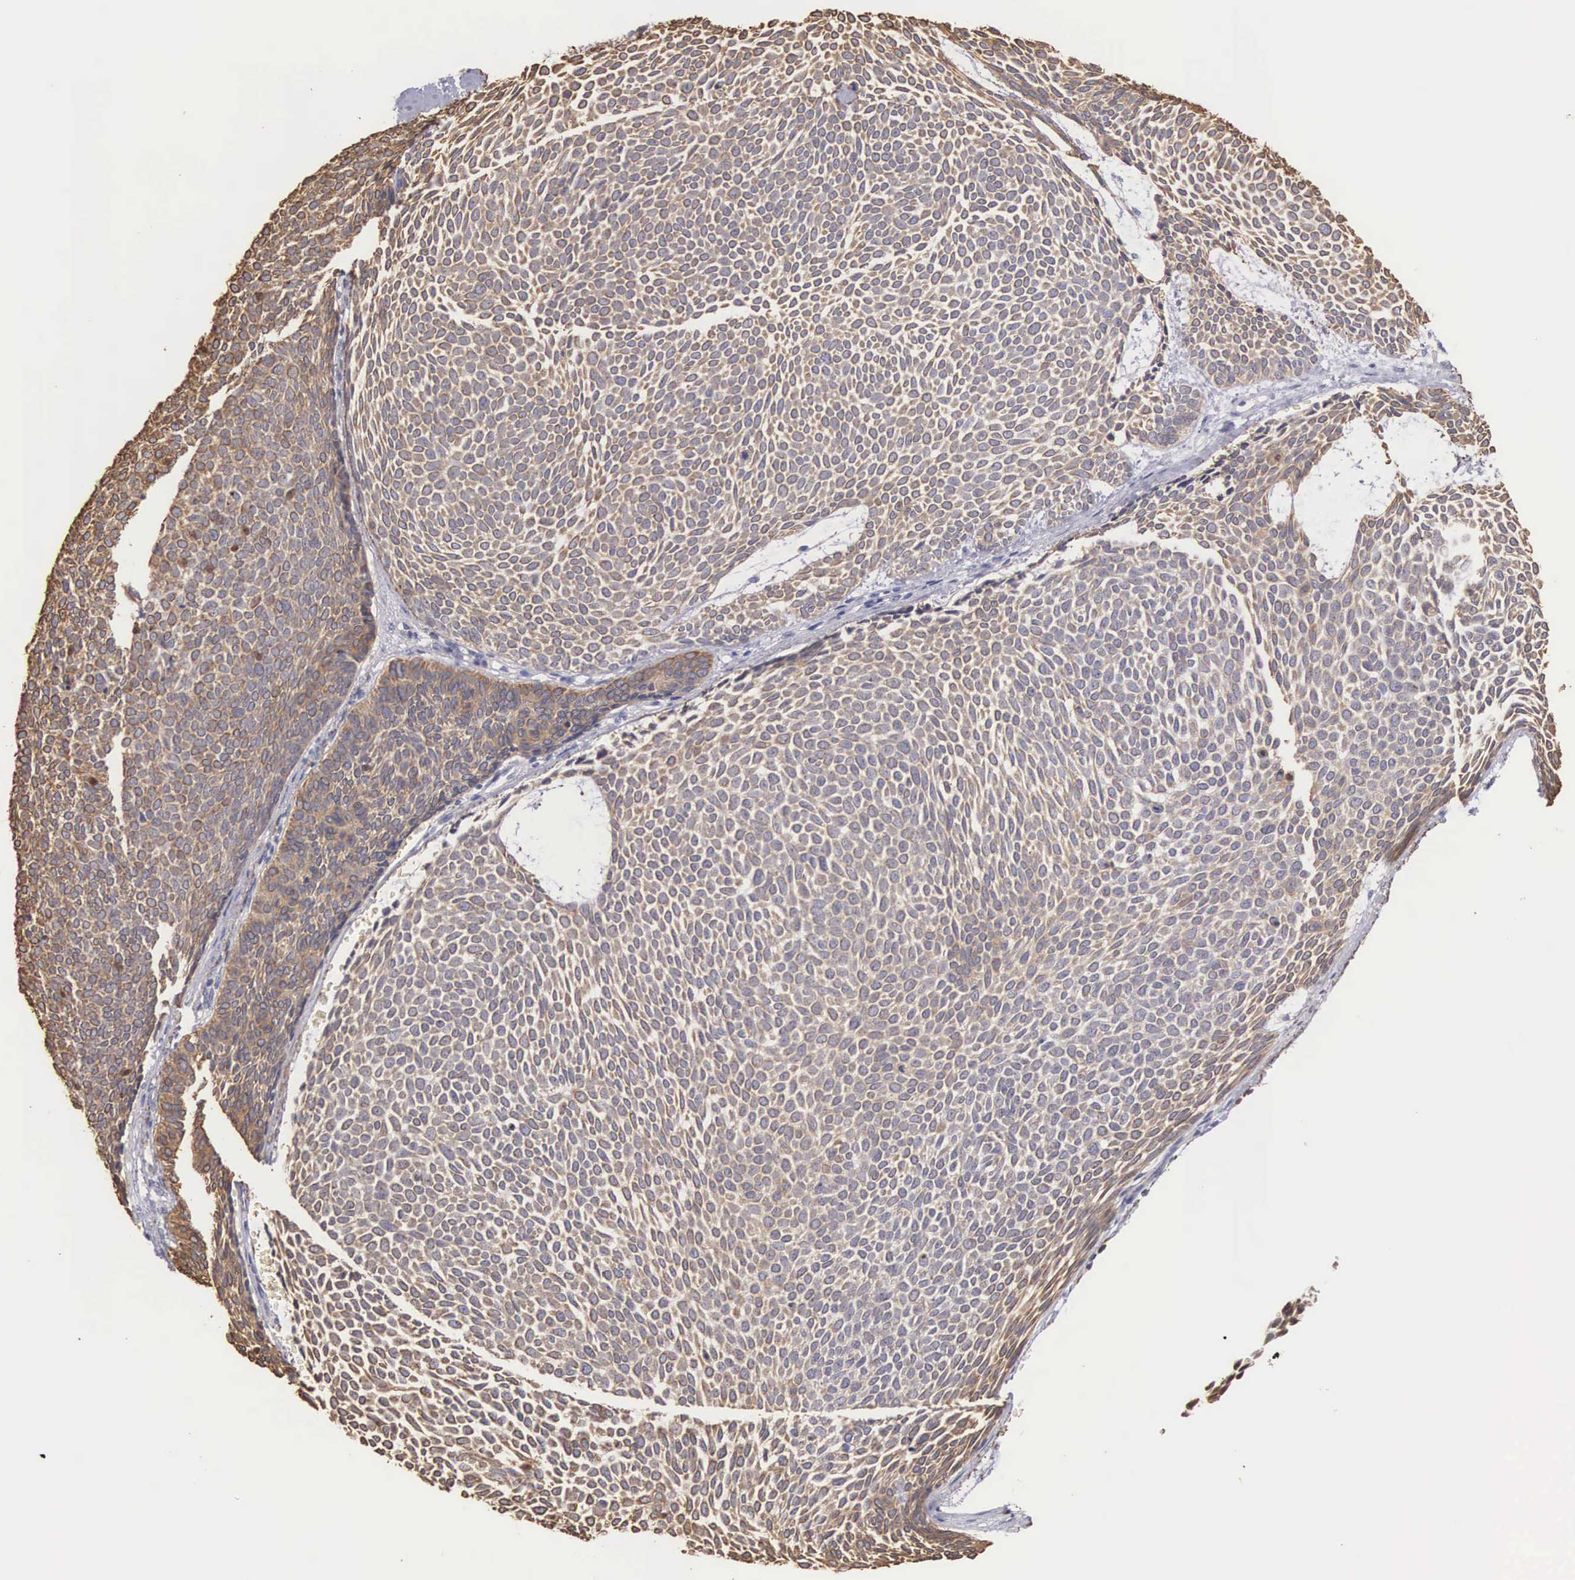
{"staining": {"intensity": "moderate", "quantity": ">75%", "location": "cytoplasmic/membranous"}, "tissue": "skin cancer", "cell_type": "Tumor cells", "image_type": "cancer", "snomed": [{"axis": "morphology", "description": "Basal cell carcinoma"}, {"axis": "topography", "description": "Skin"}], "caption": "A micrograph of basal cell carcinoma (skin) stained for a protein displays moderate cytoplasmic/membranous brown staining in tumor cells.", "gene": "PIR", "patient": {"sex": "male", "age": 84}}